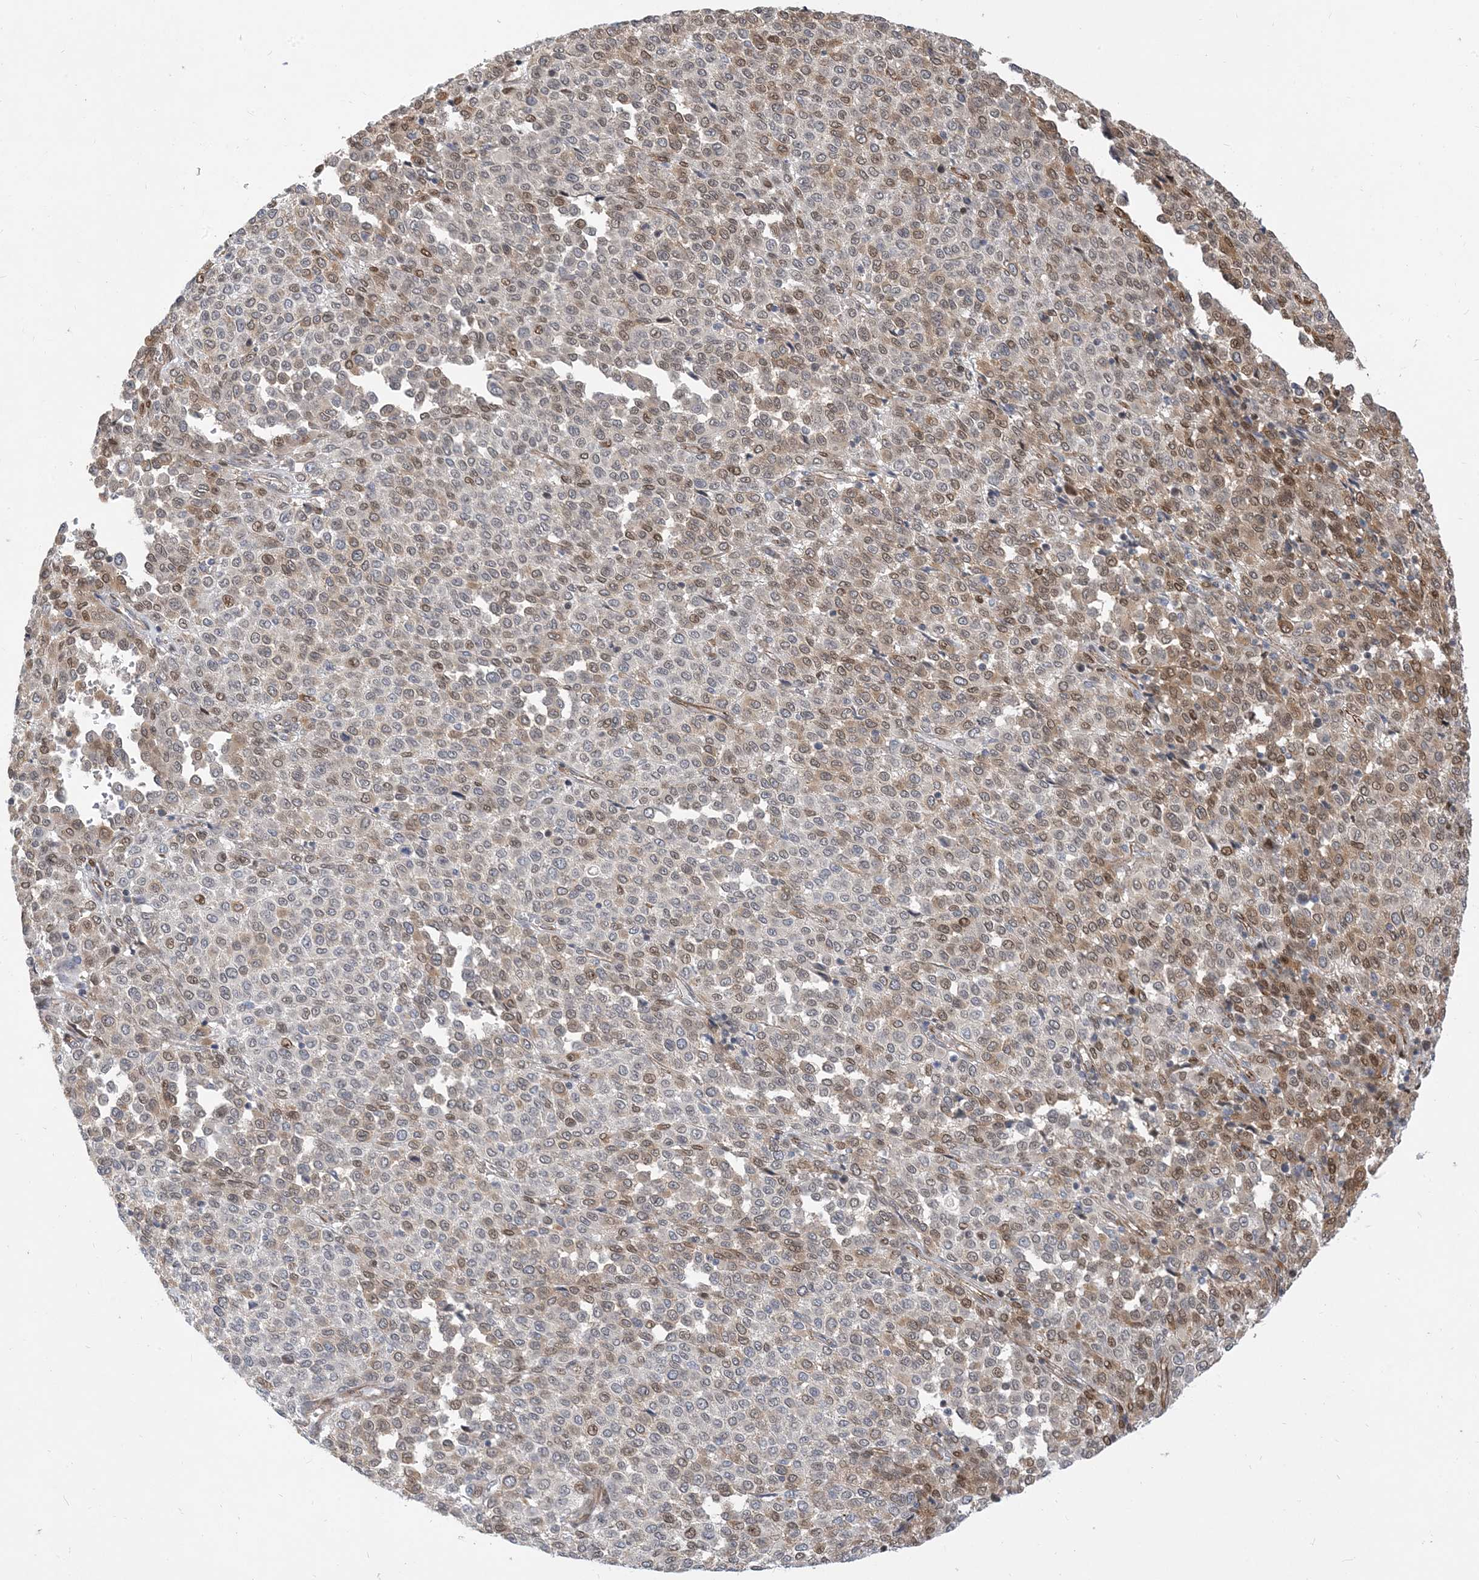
{"staining": {"intensity": "weak", "quantity": ">75%", "location": "cytoplasmic/membranous,nuclear"}, "tissue": "melanoma", "cell_type": "Tumor cells", "image_type": "cancer", "snomed": [{"axis": "morphology", "description": "Malignant melanoma, Metastatic site"}, {"axis": "topography", "description": "Pancreas"}], "caption": "Melanoma stained for a protein (brown) exhibits weak cytoplasmic/membranous and nuclear positive expression in about >75% of tumor cells.", "gene": "TYSND1", "patient": {"sex": "female", "age": 30}}